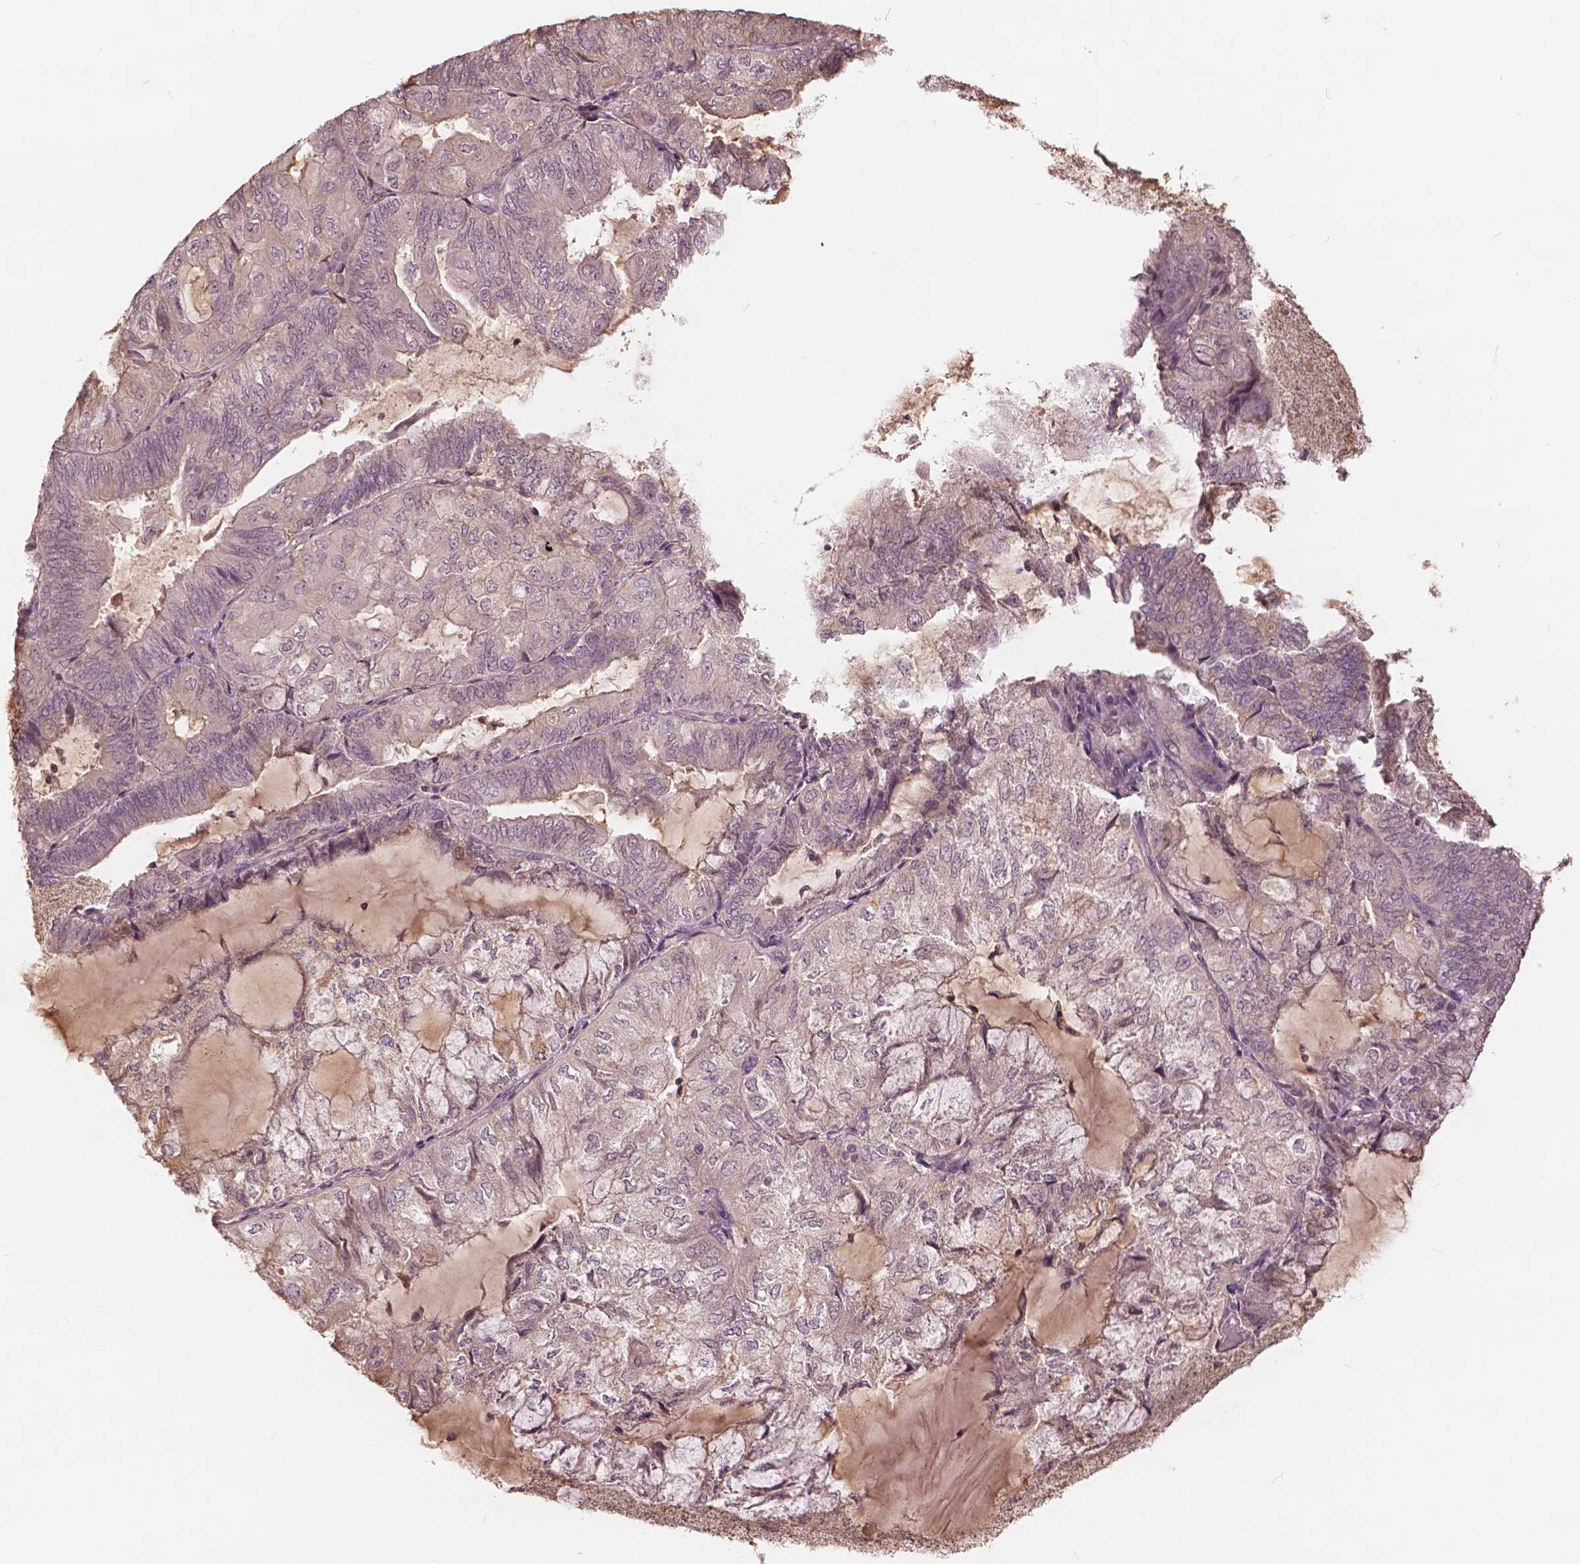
{"staining": {"intensity": "weak", "quantity": "<25%", "location": "nuclear"}, "tissue": "endometrial cancer", "cell_type": "Tumor cells", "image_type": "cancer", "snomed": [{"axis": "morphology", "description": "Adenocarcinoma, NOS"}, {"axis": "topography", "description": "Endometrium"}], "caption": "This is an immunohistochemistry image of human endometrial cancer. There is no positivity in tumor cells.", "gene": "ANGPTL4", "patient": {"sex": "female", "age": 81}}